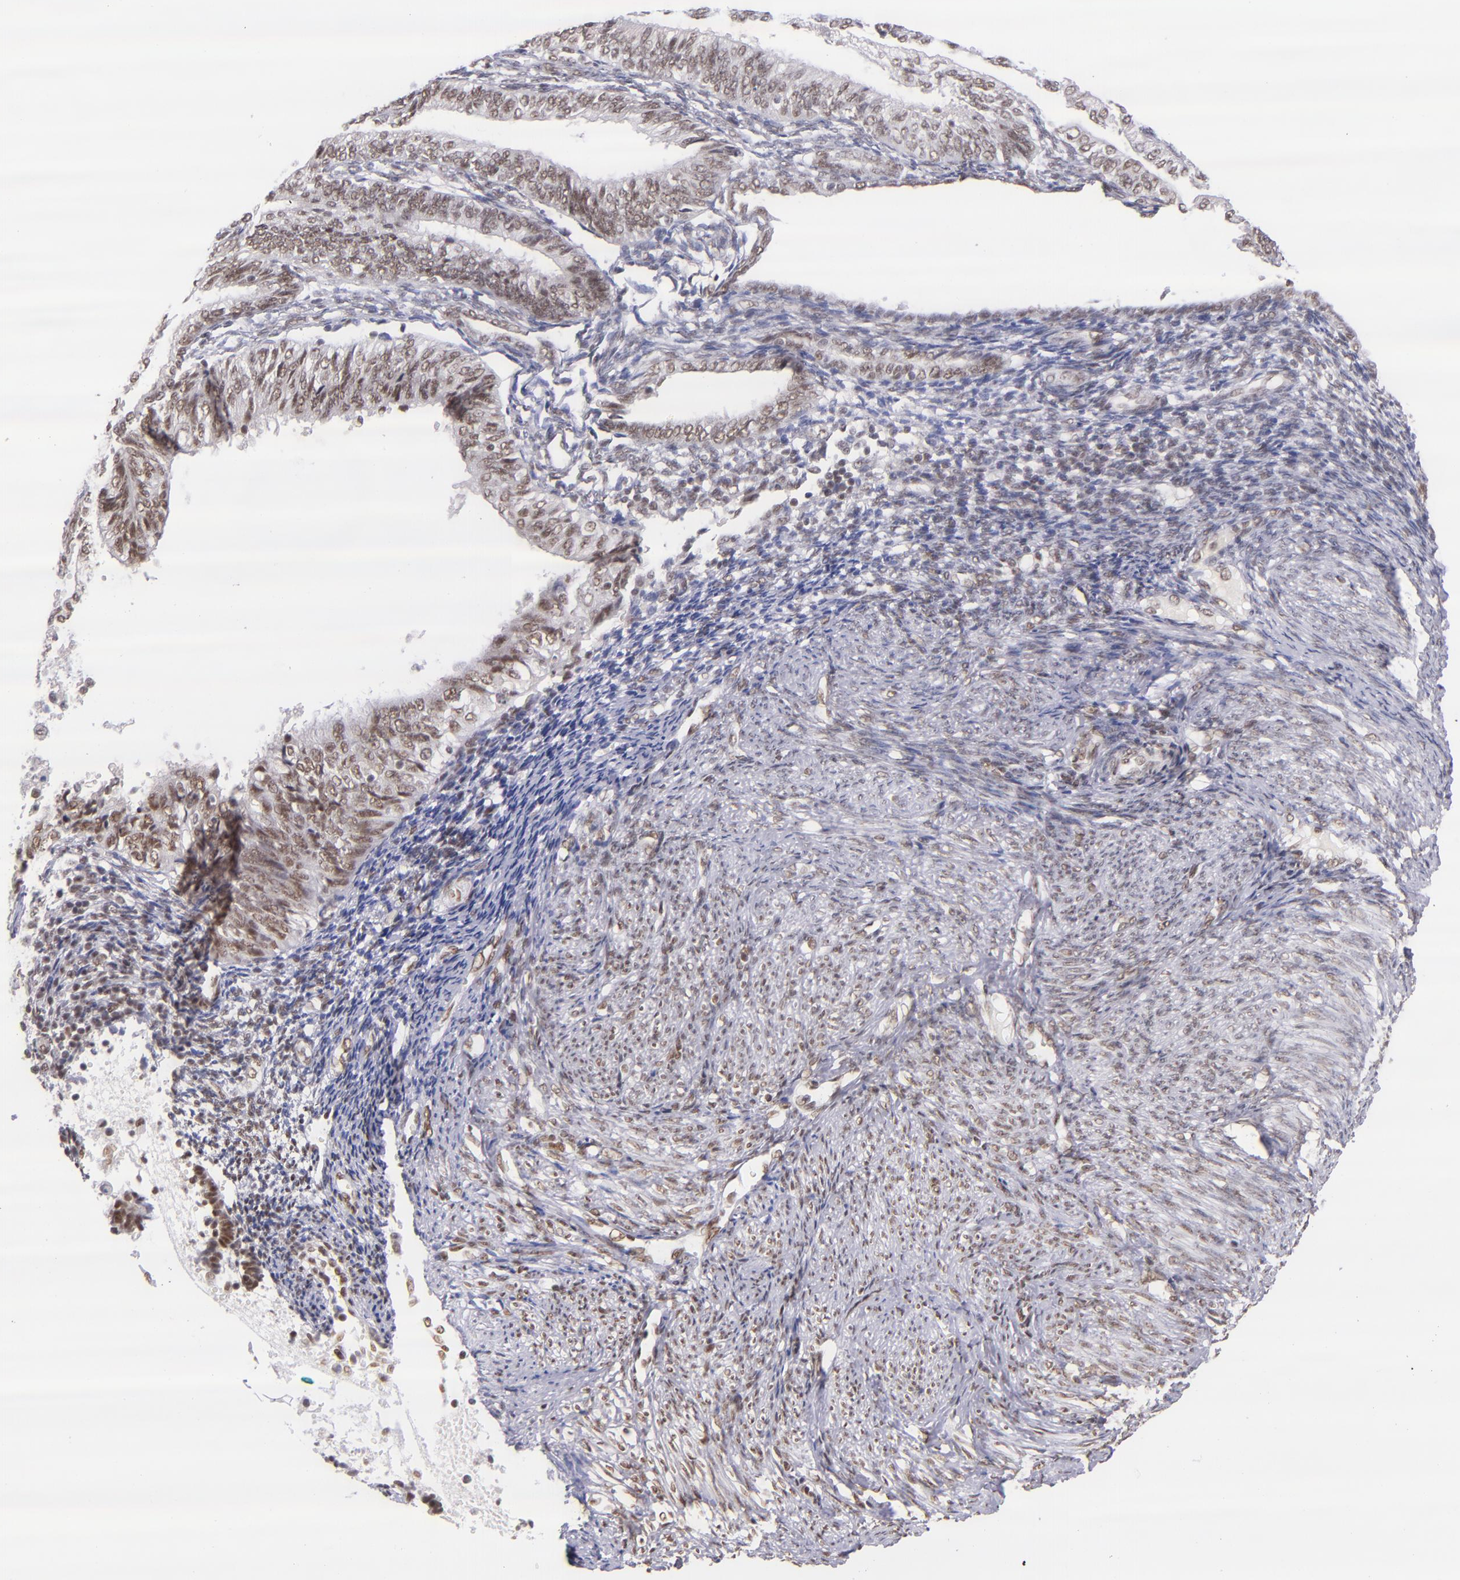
{"staining": {"intensity": "weak", "quantity": ">75%", "location": "nuclear"}, "tissue": "endometrial cancer", "cell_type": "Tumor cells", "image_type": "cancer", "snomed": [{"axis": "morphology", "description": "Adenocarcinoma, NOS"}, {"axis": "topography", "description": "Endometrium"}], "caption": "Protein analysis of endometrial cancer tissue demonstrates weak nuclear positivity in about >75% of tumor cells.", "gene": "ZNF148", "patient": {"sex": "female", "age": 55}}